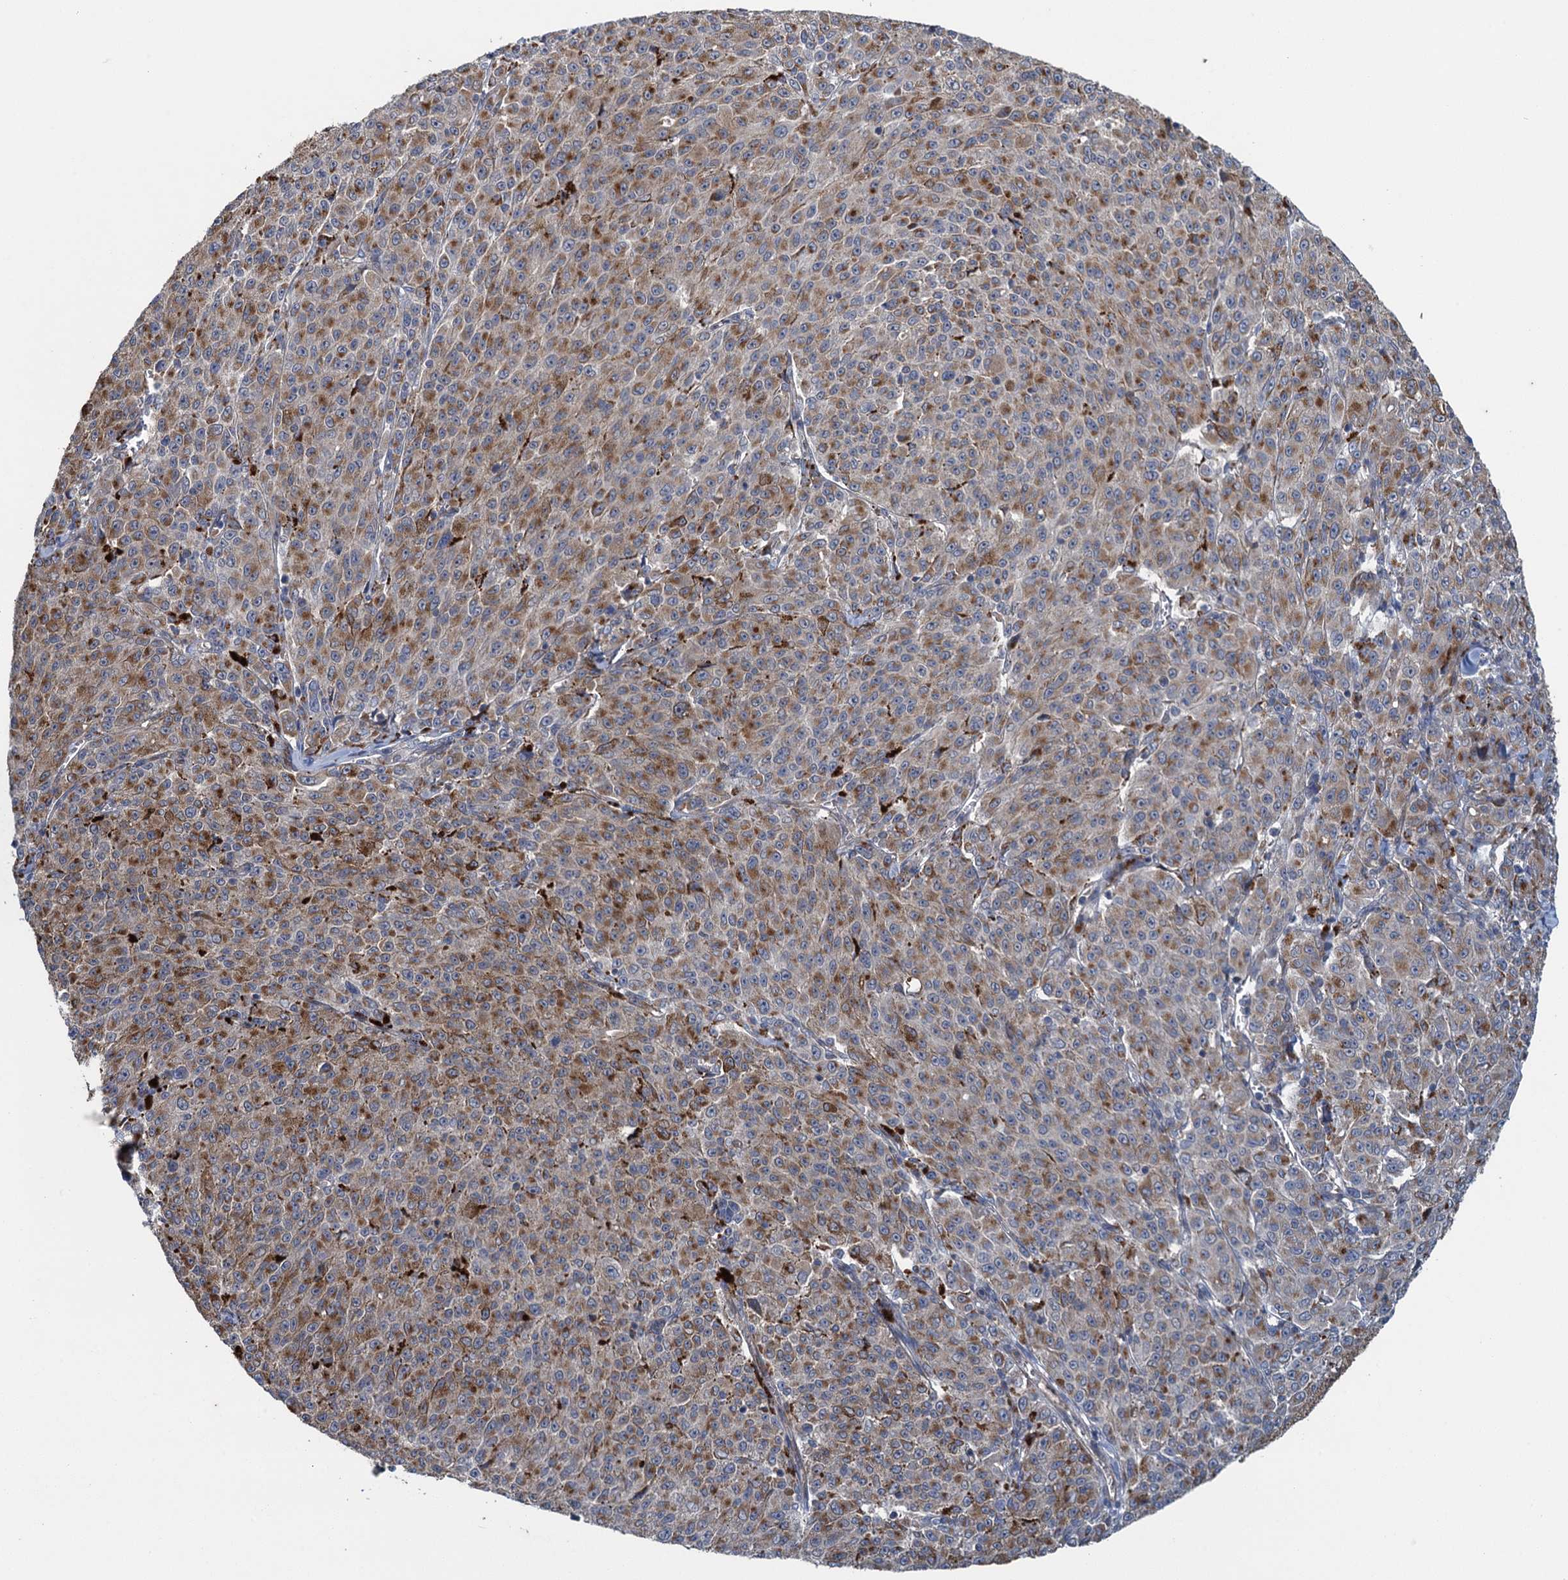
{"staining": {"intensity": "moderate", "quantity": ">75%", "location": "cytoplasmic/membranous"}, "tissue": "melanoma", "cell_type": "Tumor cells", "image_type": "cancer", "snomed": [{"axis": "morphology", "description": "Malignant melanoma, NOS"}, {"axis": "topography", "description": "Skin"}], "caption": "Melanoma stained with a protein marker displays moderate staining in tumor cells.", "gene": "KBTBD8", "patient": {"sex": "female", "age": 52}}